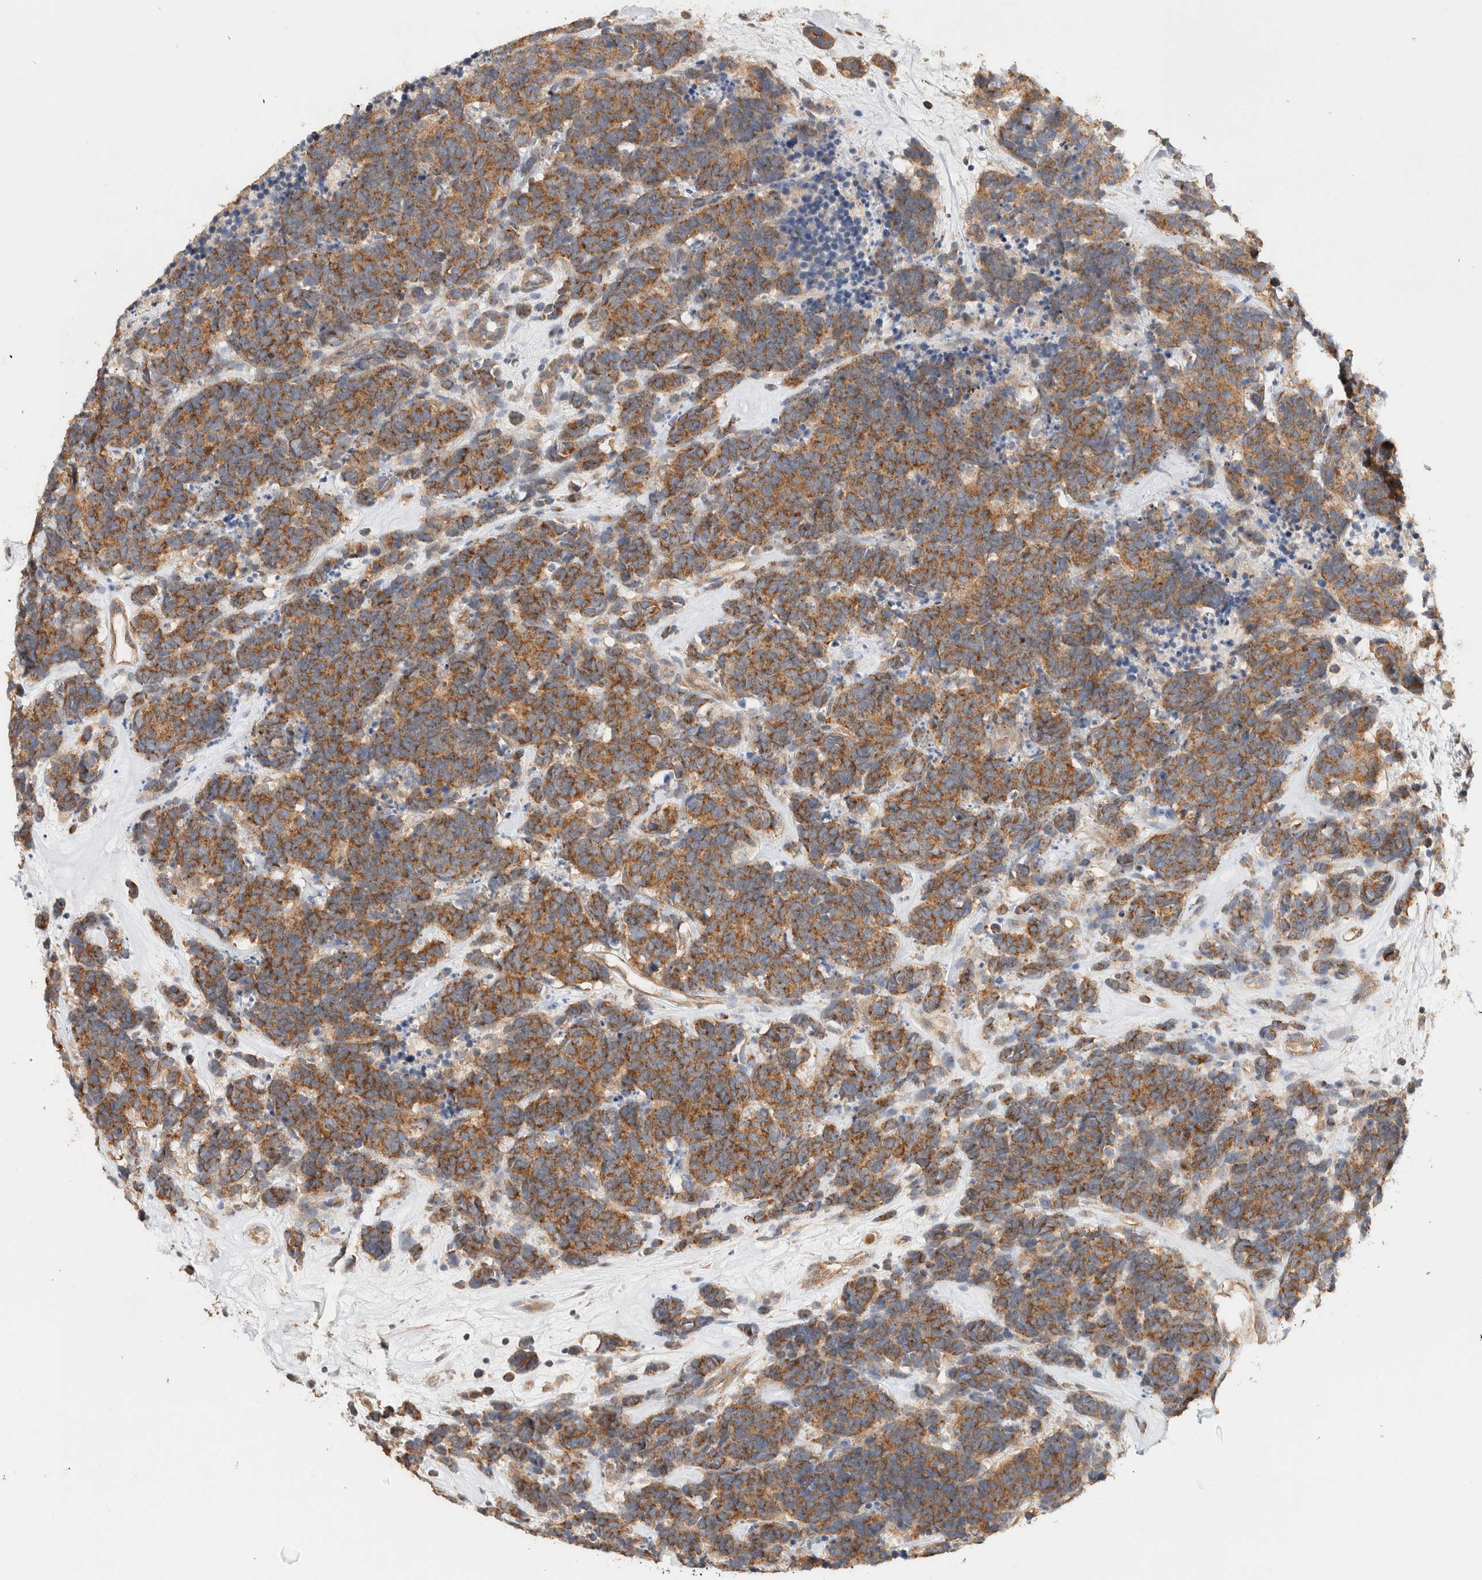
{"staining": {"intensity": "moderate", "quantity": ">75%", "location": "cytoplasmic/membranous"}, "tissue": "carcinoid", "cell_type": "Tumor cells", "image_type": "cancer", "snomed": [{"axis": "morphology", "description": "Carcinoma, NOS"}, {"axis": "morphology", "description": "Carcinoid, malignant, NOS"}, {"axis": "topography", "description": "Urinary bladder"}], "caption": "Carcinoma tissue reveals moderate cytoplasmic/membranous expression in approximately >75% of tumor cells, visualized by immunohistochemistry.", "gene": "B3GNTL1", "patient": {"sex": "male", "age": 57}}